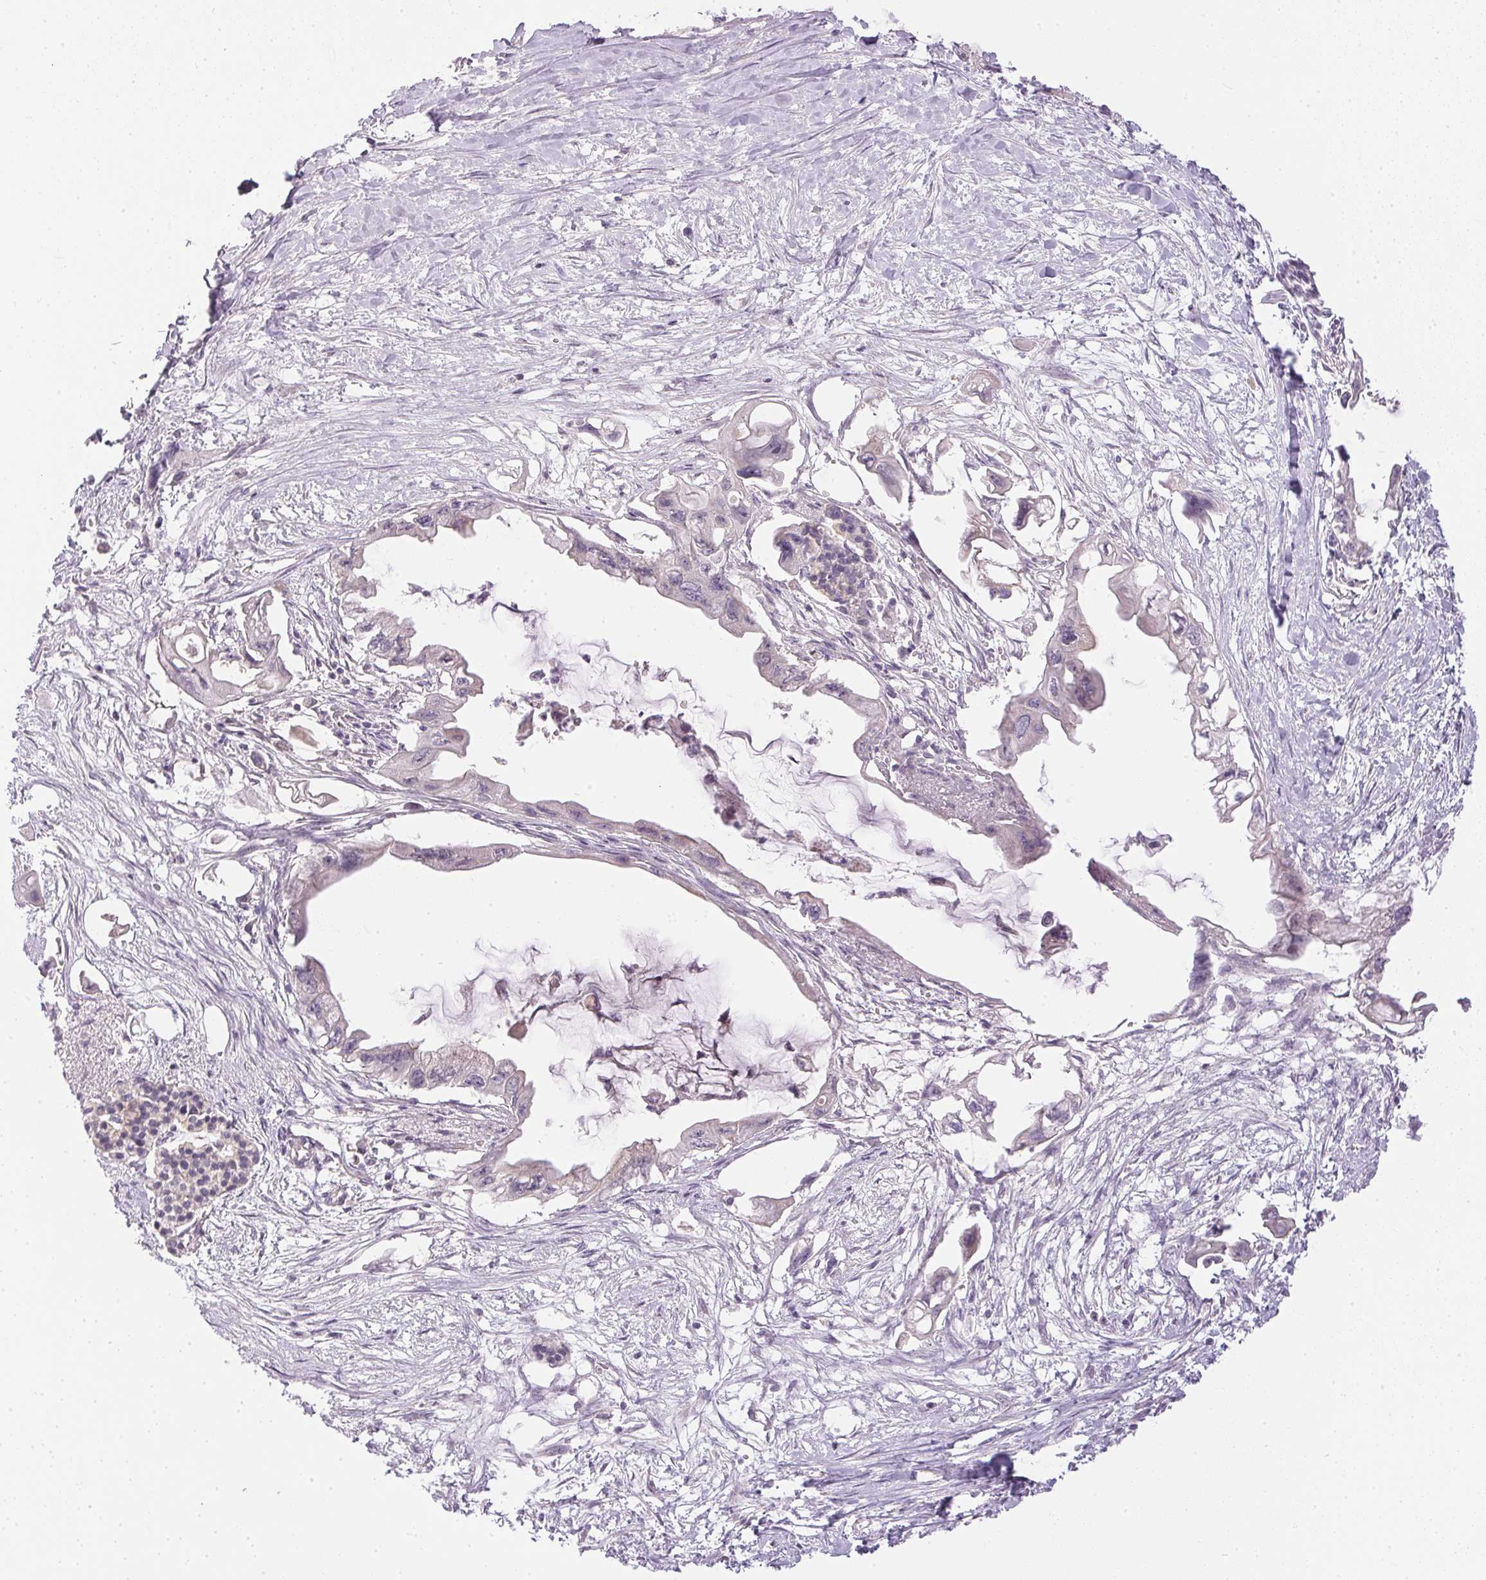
{"staining": {"intensity": "negative", "quantity": "none", "location": "none"}, "tissue": "pancreatic cancer", "cell_type": "Tumor cells", "image_type": "cancer", "snomed": [{"axis": "morphology", "description": "Adenocarcinoma, NOS"}, {"axis": "topography", "description": "Pancreas"}], "caption": "The micrograph displays no staining of tumor cells in pancreatic cancer (adenocarcinoma). The staining was performed using DAB to visualize the protein expression in brown, while the nuclei were stained in blue with hematoxylin (Magnification: 20x).", "gene": "TTC23L", "patient": {"sex": "male", "age": 61}}